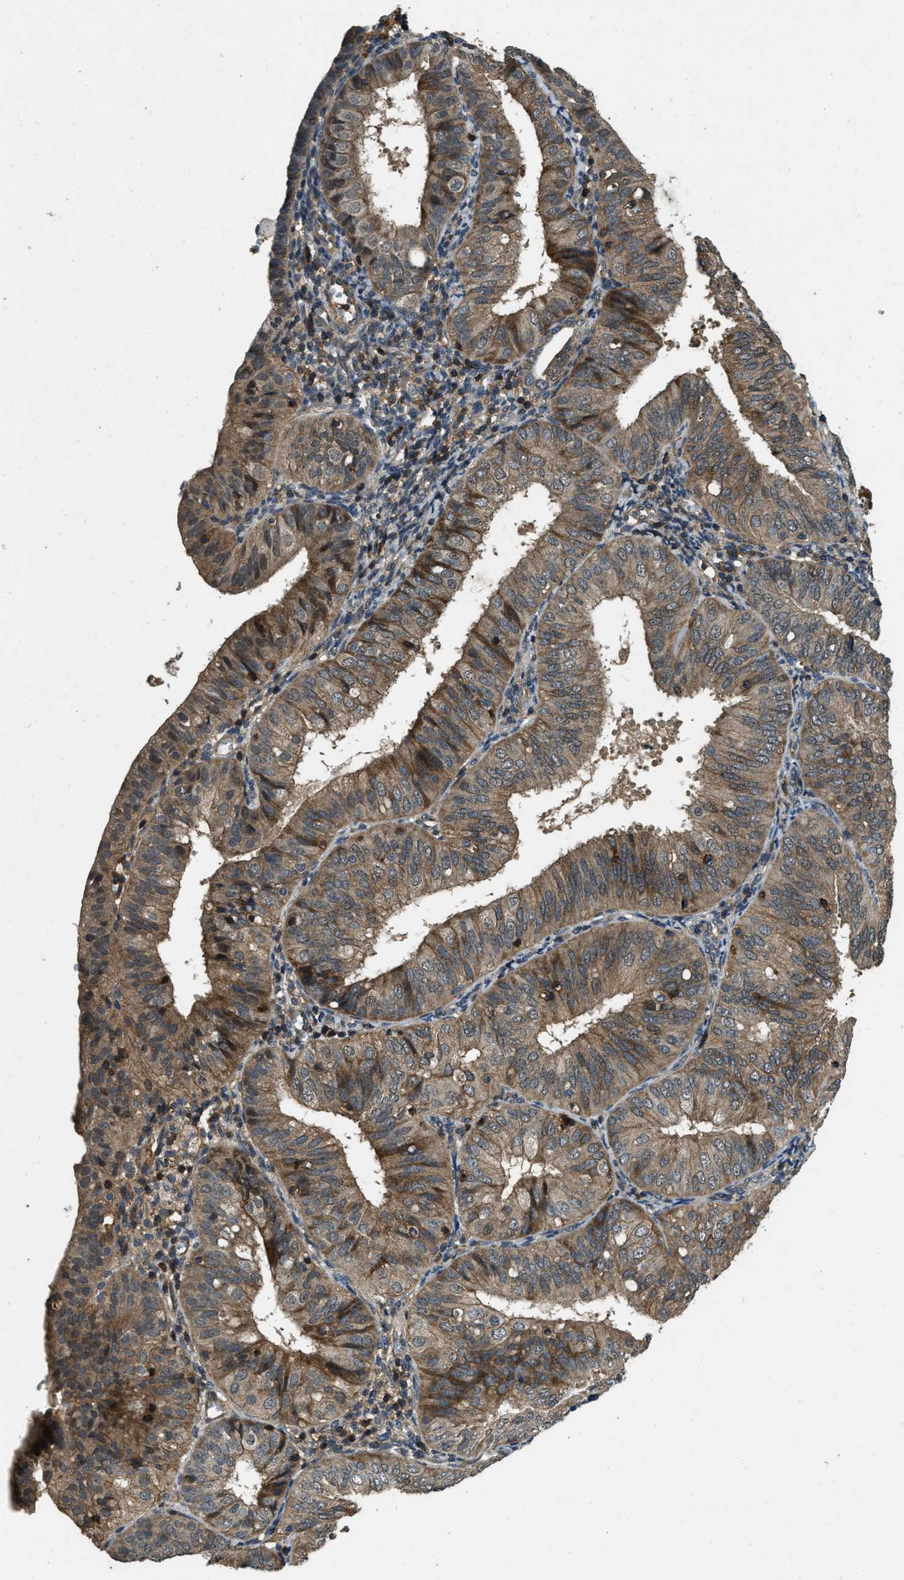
{"staining": {"intensity": "weak", "quantity": ">75%", "location": "cytoplasmic/membranous"}, "tissue": "endometrial cancer", "cell_type": "Tumor cells", "image_type": "cancer", "snomed": [{"axis": "morphology", "description": "Adenocarcinoma, NOS"}, {"axis": "topography", "description": "Endometrium"}], "caption": "The micrograph demonstrates staining of endometrial cancer (adenocarcinoma), revealing weak cytoplasmic/membranous protein expression (brown color) within tumor cells.", "gene": "ATP8B1", "patient": {"sex": "female", "age": 58}}